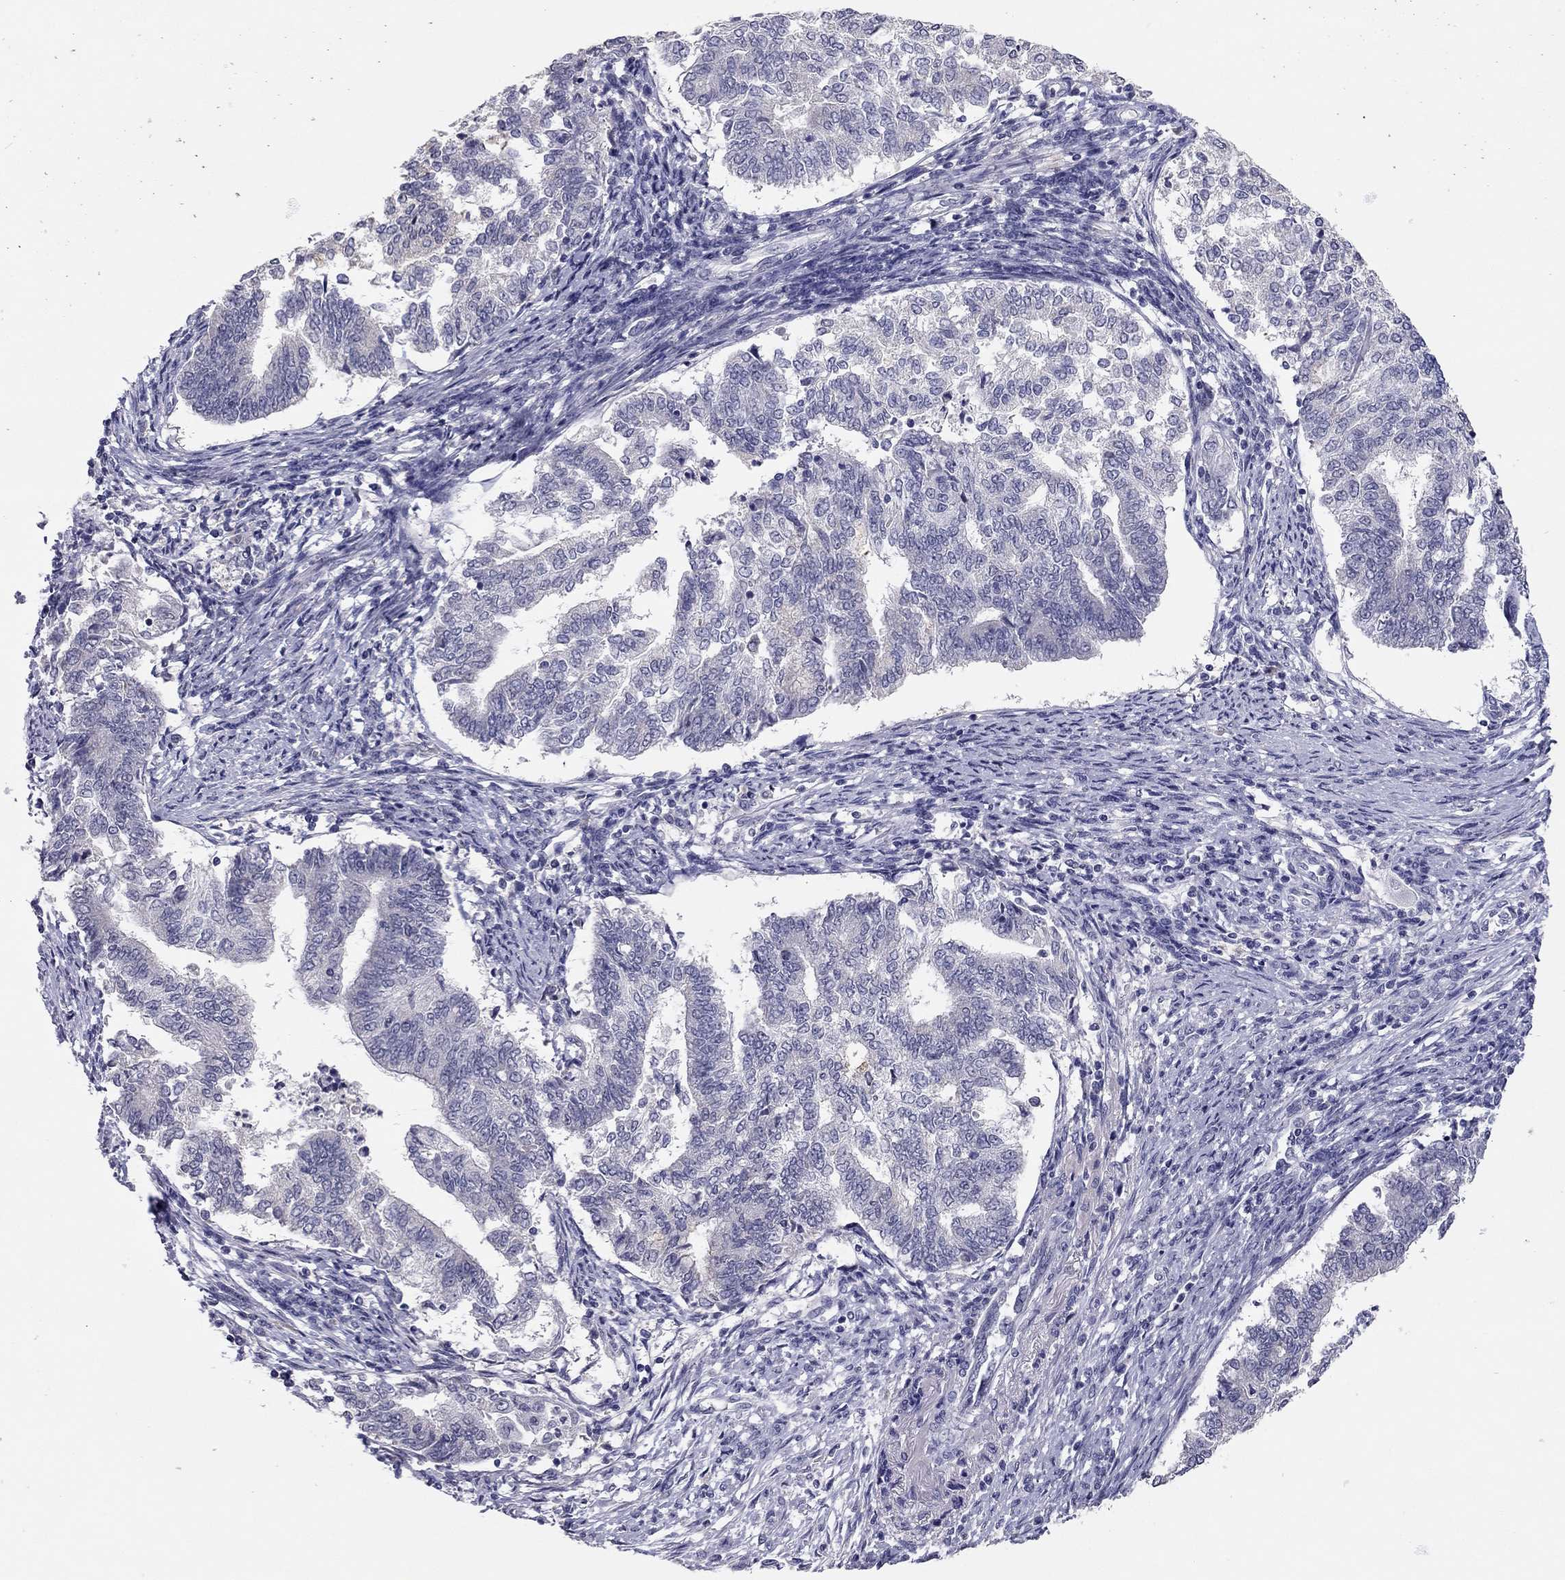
{"staining": {"intensity": "negative", "quantity": "none", "location": "none"}, "tissue": "endometrial cancer", "cell_type": "Tumor cells", "image_type": "cancer", "snomed": [{"axis": "morphology", "description": "Adenocarcinoma, NOS"}, {"axis": "topography", "description": "Endometrium"}], "caption": "This is a photomicrograph of IHC staining of endometrial cancer, which shows no staining in tumor cells.", "gene": "SCARB1", "patient": {"sex": "female", "age": 65}}